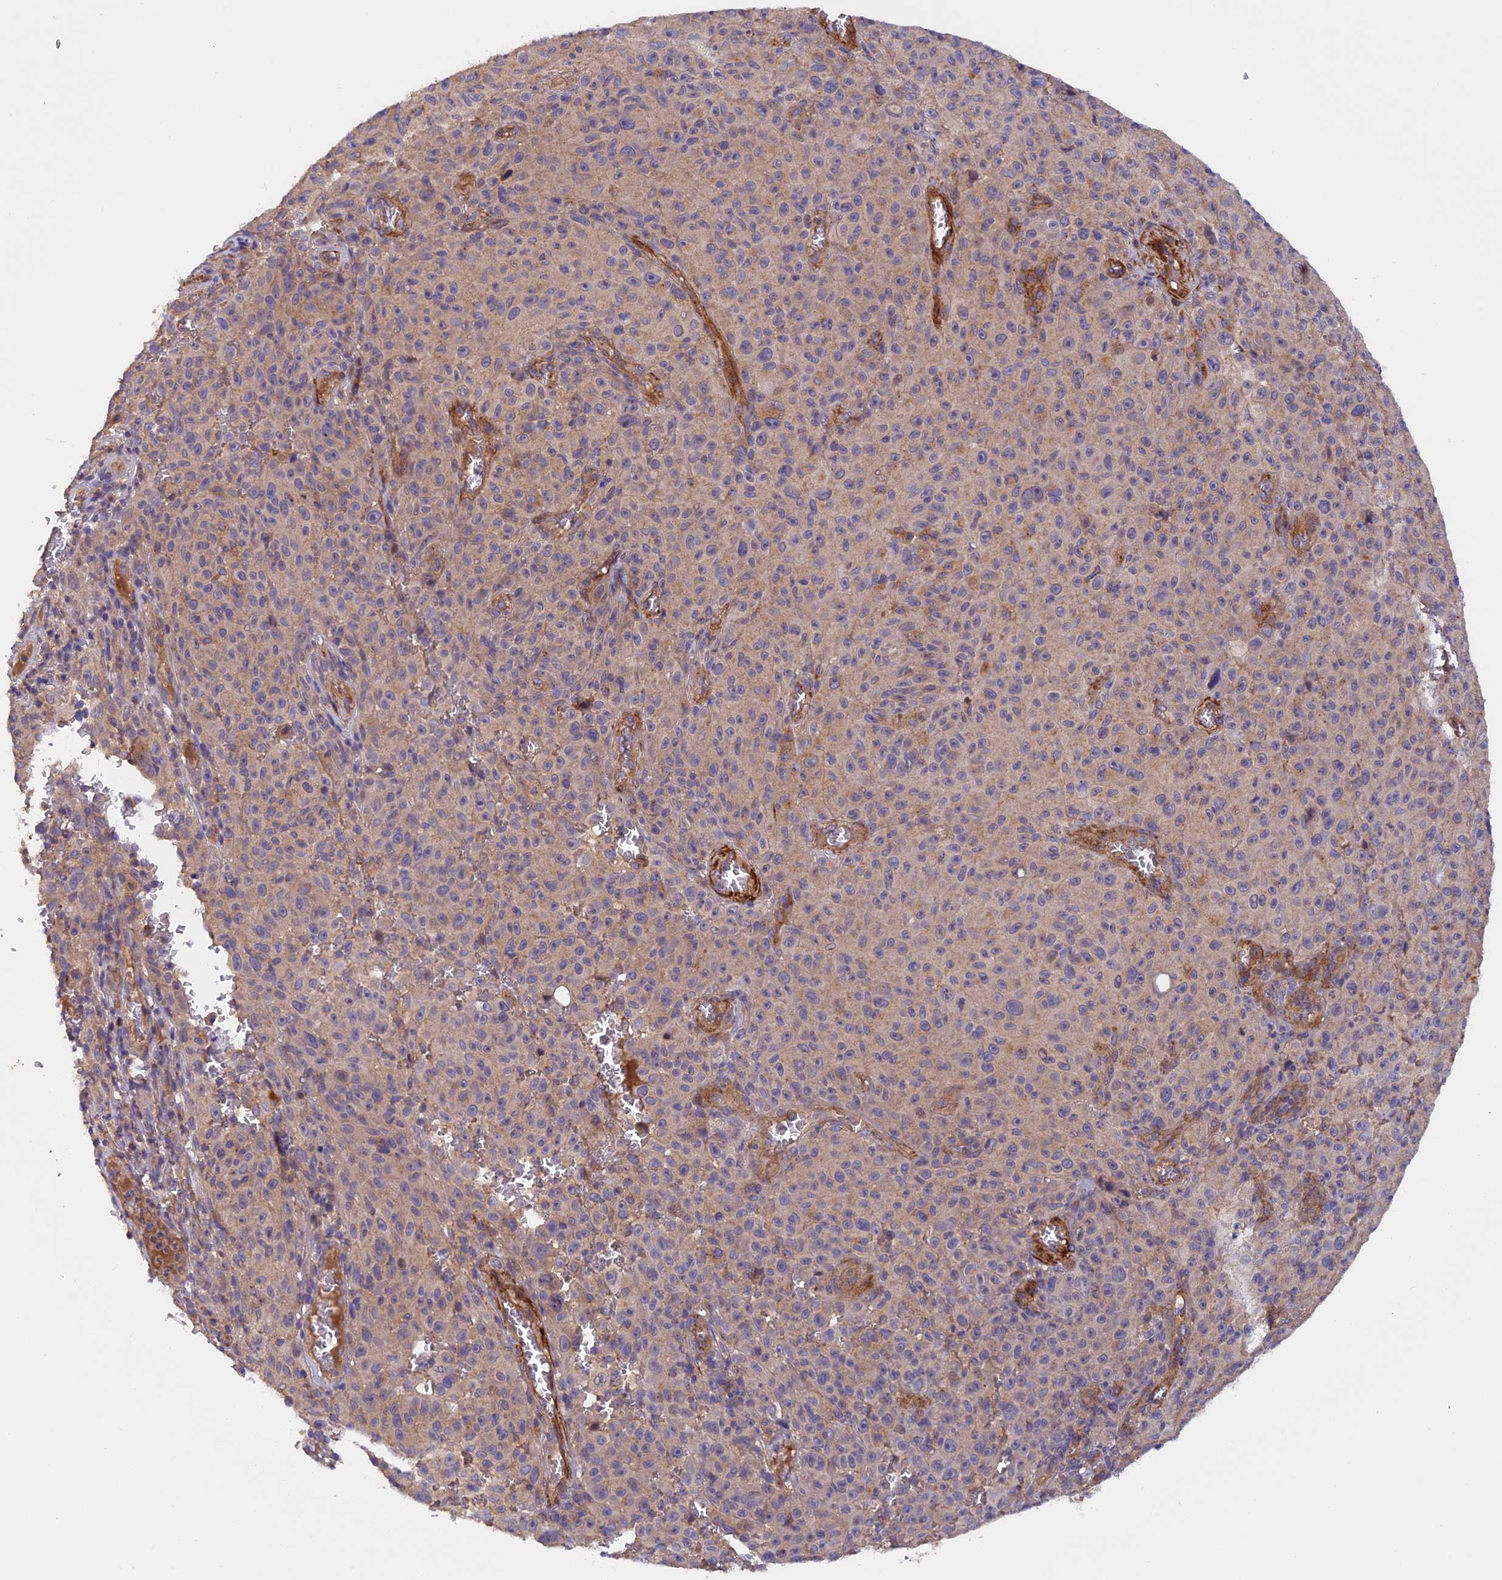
{"staining": {"intensity": "moderate", "quantity": "25%-75%", "location": "cytoplasmic/membranous"}, "tissue": "melanoma", "cell_type": "Tumor cells", "image_type": "cancer", "snomed": [{"axis": "morphology", "description": "Malignant melanoma, NOS"}, {"axis": "topography", "description": "Skin"}], "caption": "A medium amount of moderate cytoplasmic/membranous staining is present in about 25%-75% of tumor cells in malignant melanoma tissue.", "gene": "ADAMTS15", "patient": {"sex": "female", "age": 82}}